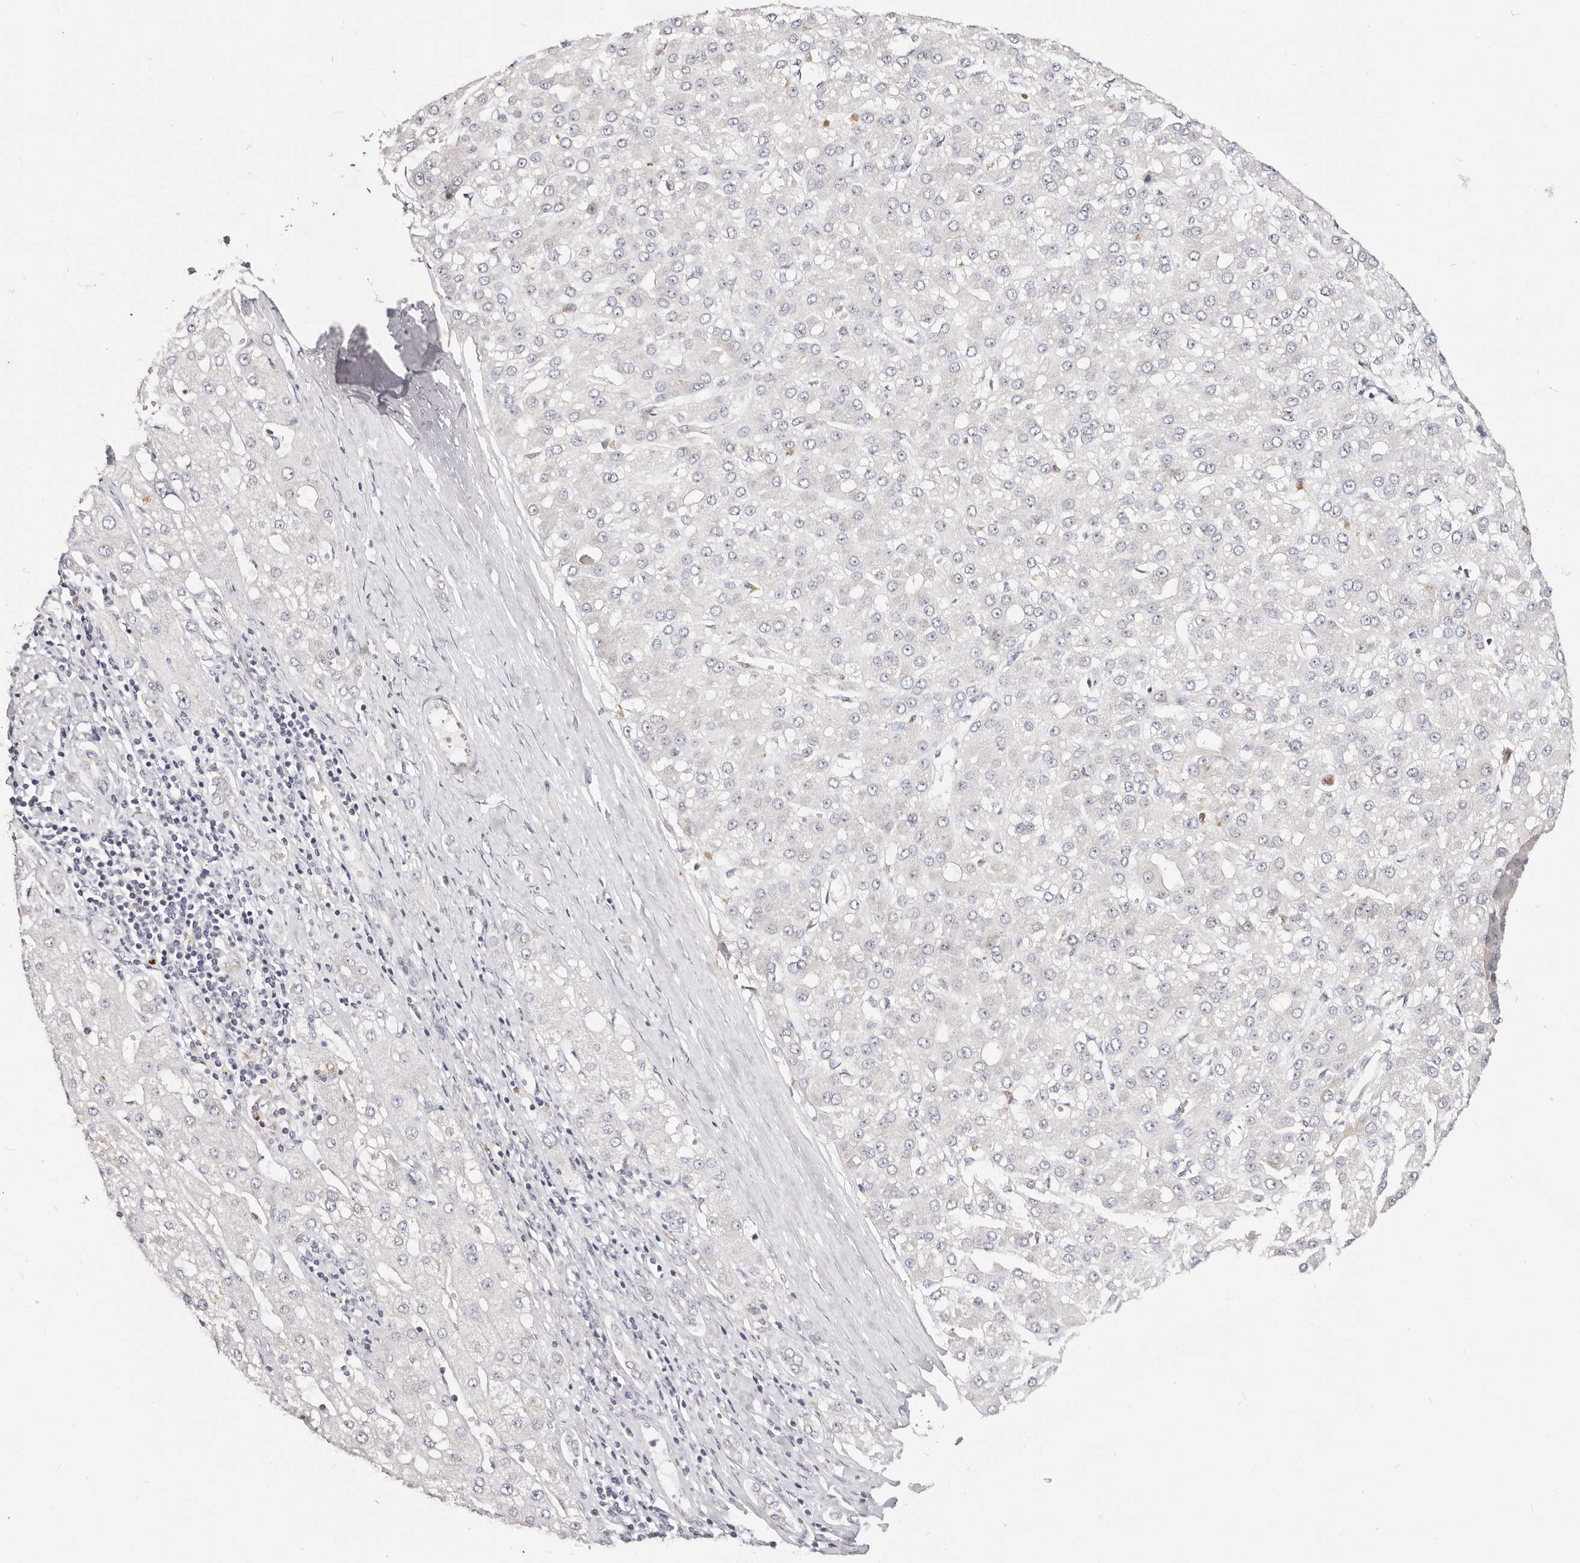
{"staining": {"intensity": "negative", "quantity": "none", "location": "none"}, "tissue": "liver cancer", "cell_type": "Tumor cells", "image_type": "cancer", "snomed": [{"axis": "morphology", "description": "Carcinoma, Hepatocellular, NOS"}, {"axis": "topography", "description": "Liver"}], "caption": "The immunohistochemistry photomicrograph has no significant expression in tumor cells of hepatocellular carcinoma (liver) tissue.", "gene": "VIPAS39", "patient": {"sex": "male", "age": 67}}